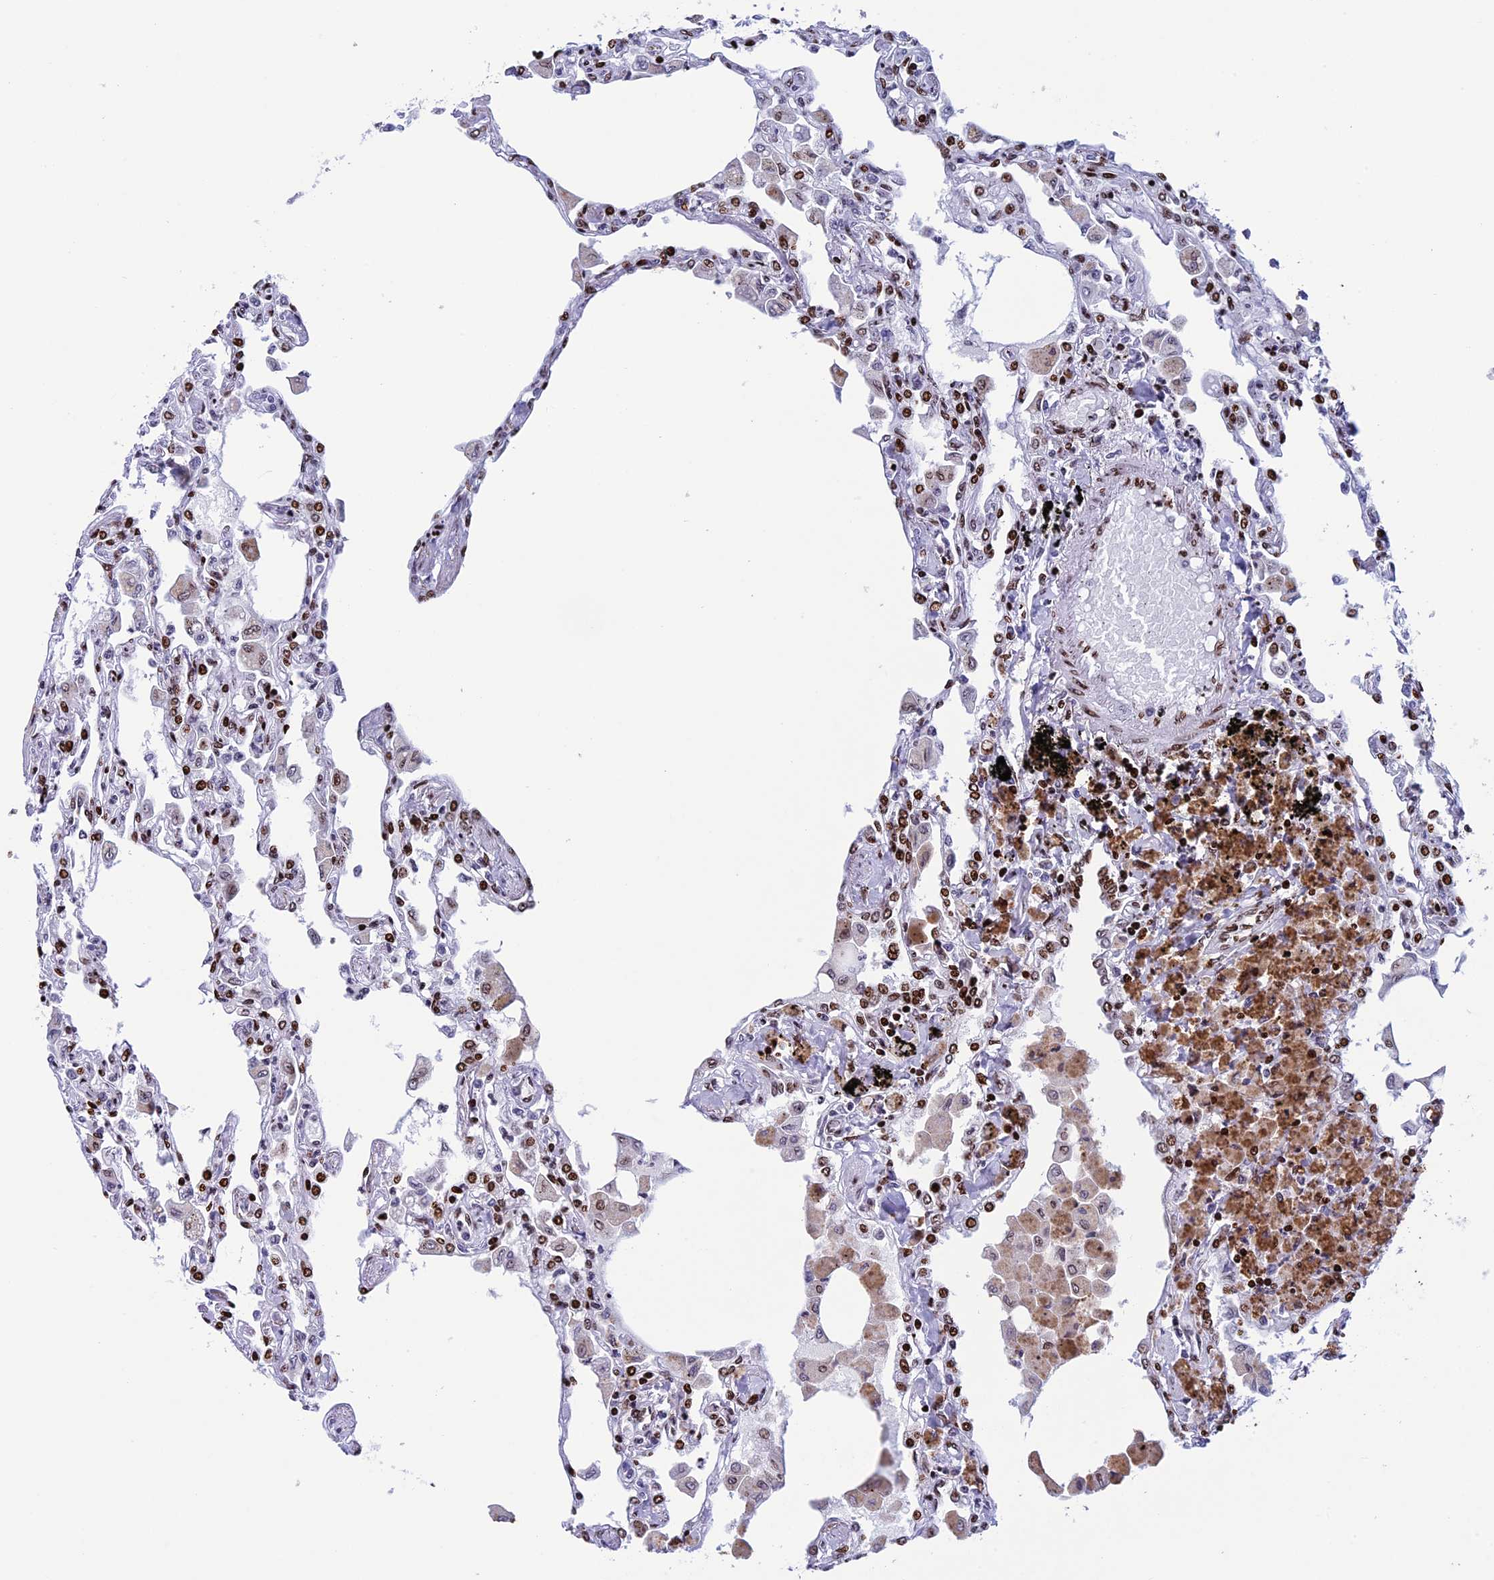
{"staining": {"intensity": "strong", "quantity": "25%-75%", "location": "nuclear"}, "tissue": "lung", "cell_type": "Alveolar cells", "image_type": "normal", "snomed": [{"axis": "morphology", "description": "Normal tissue, NOS"}, {"axis": "topography", "description": "Bronchus"}, {"axis": "topography", "description": "Lung"}], "caption": "Approximately 25%-75% of alveolar cells in benign human lung show strong nuclear protein expression as visualized by brown immunohistochemical staining.", "gene": "BTBD3", "patient": {"sex": "female", "age": 49}}